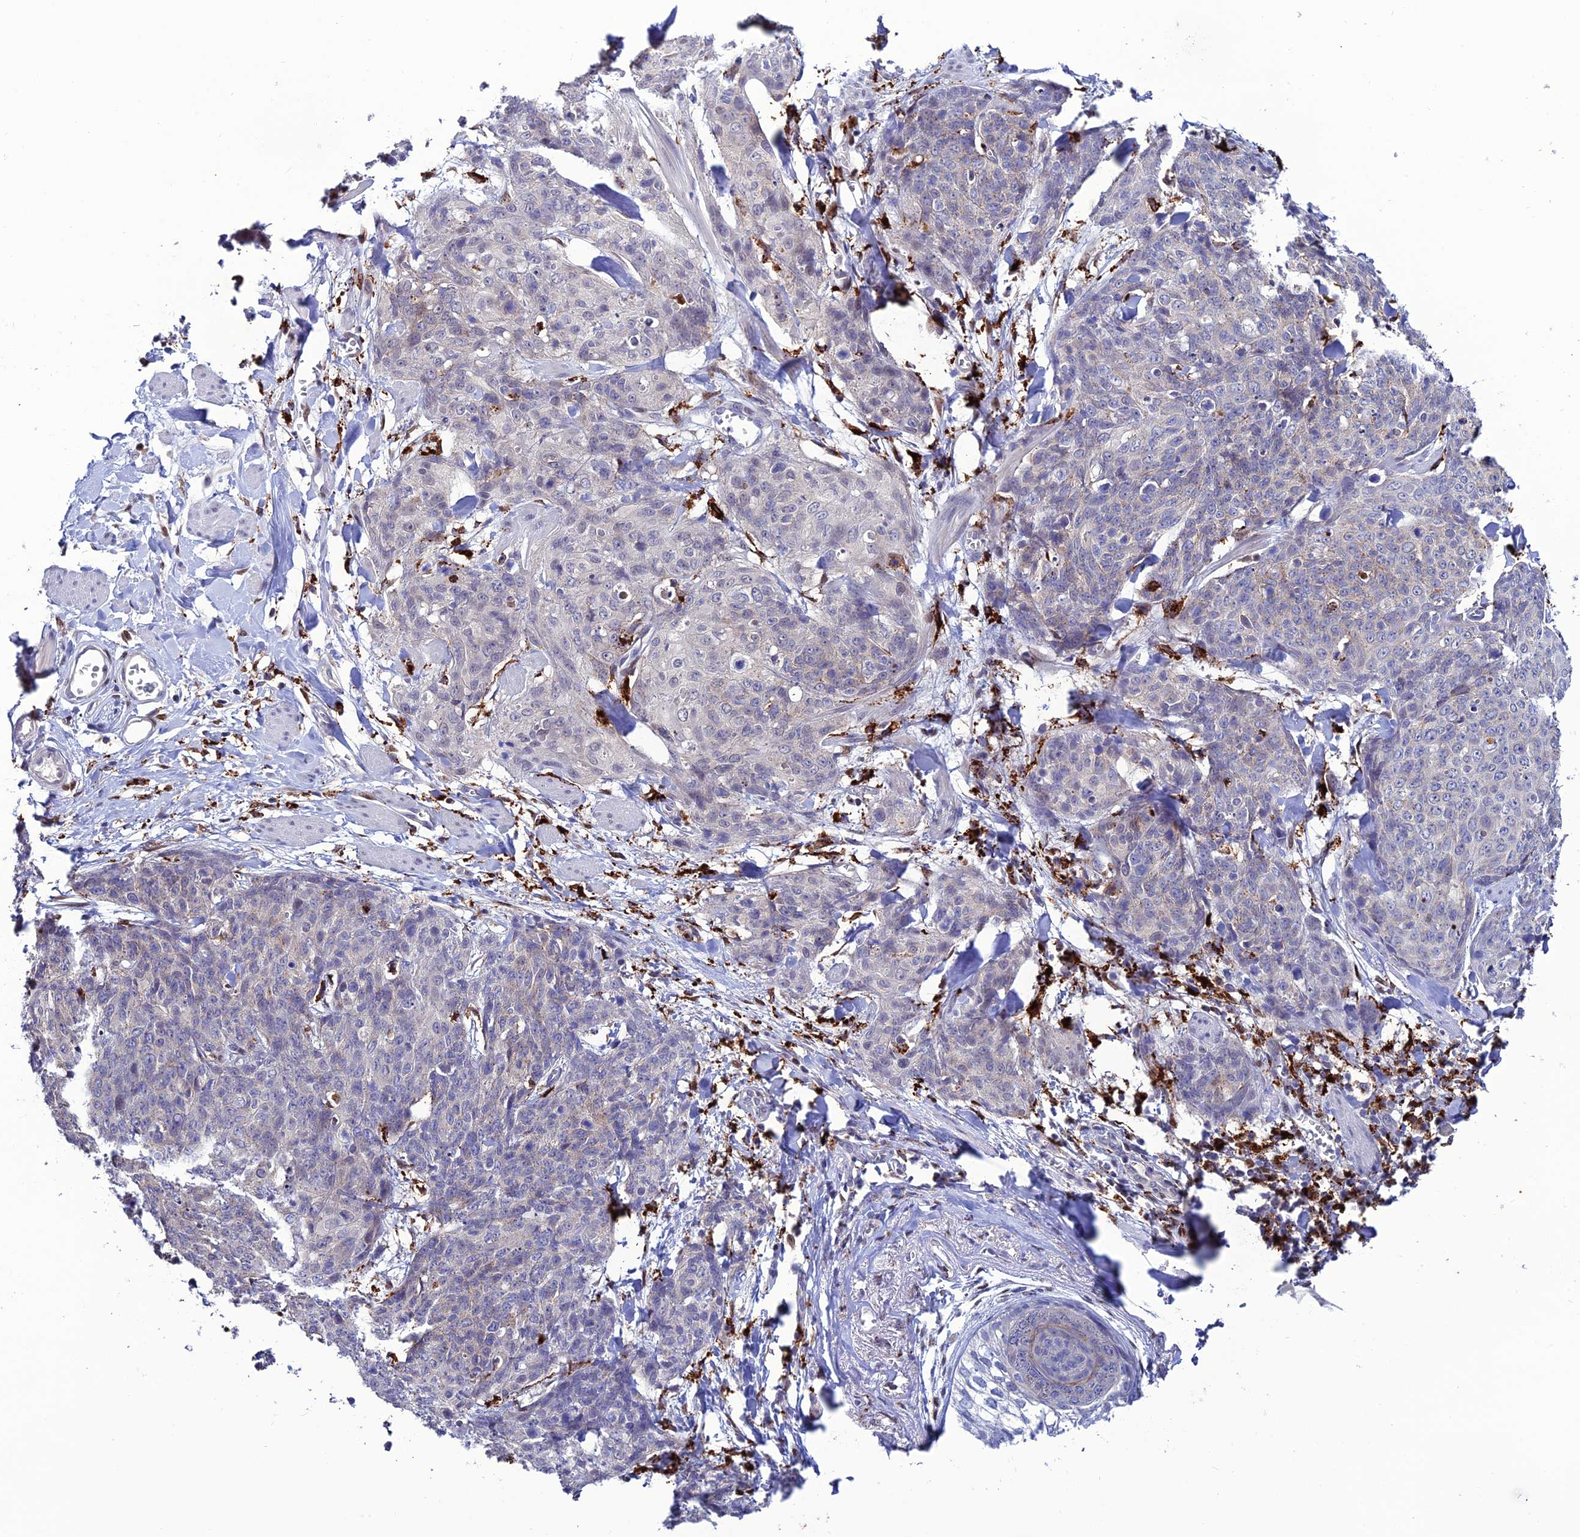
{"staining": {"intensity": "negative", "quantity": "none", "location": "none"}, "tissue": "skin cancer", "cell_type": "Tumor cells", "image_type": "cancer", "snomed": [{"axis": "morphology", "description": "Squamous cell carcinoma, NOS"}, {"axis": "topography", "description": "Skin"}, {"axis": "topography", "description": "Vulva"}], "caption": "High power microscopy photomicrograph of an immunohistochemistry image of squamous cell carcinoma (skin), revealing no significant expression in tumor cells.", "gene": "HIC1", "patient": {"sex": "female", "age": 85}}